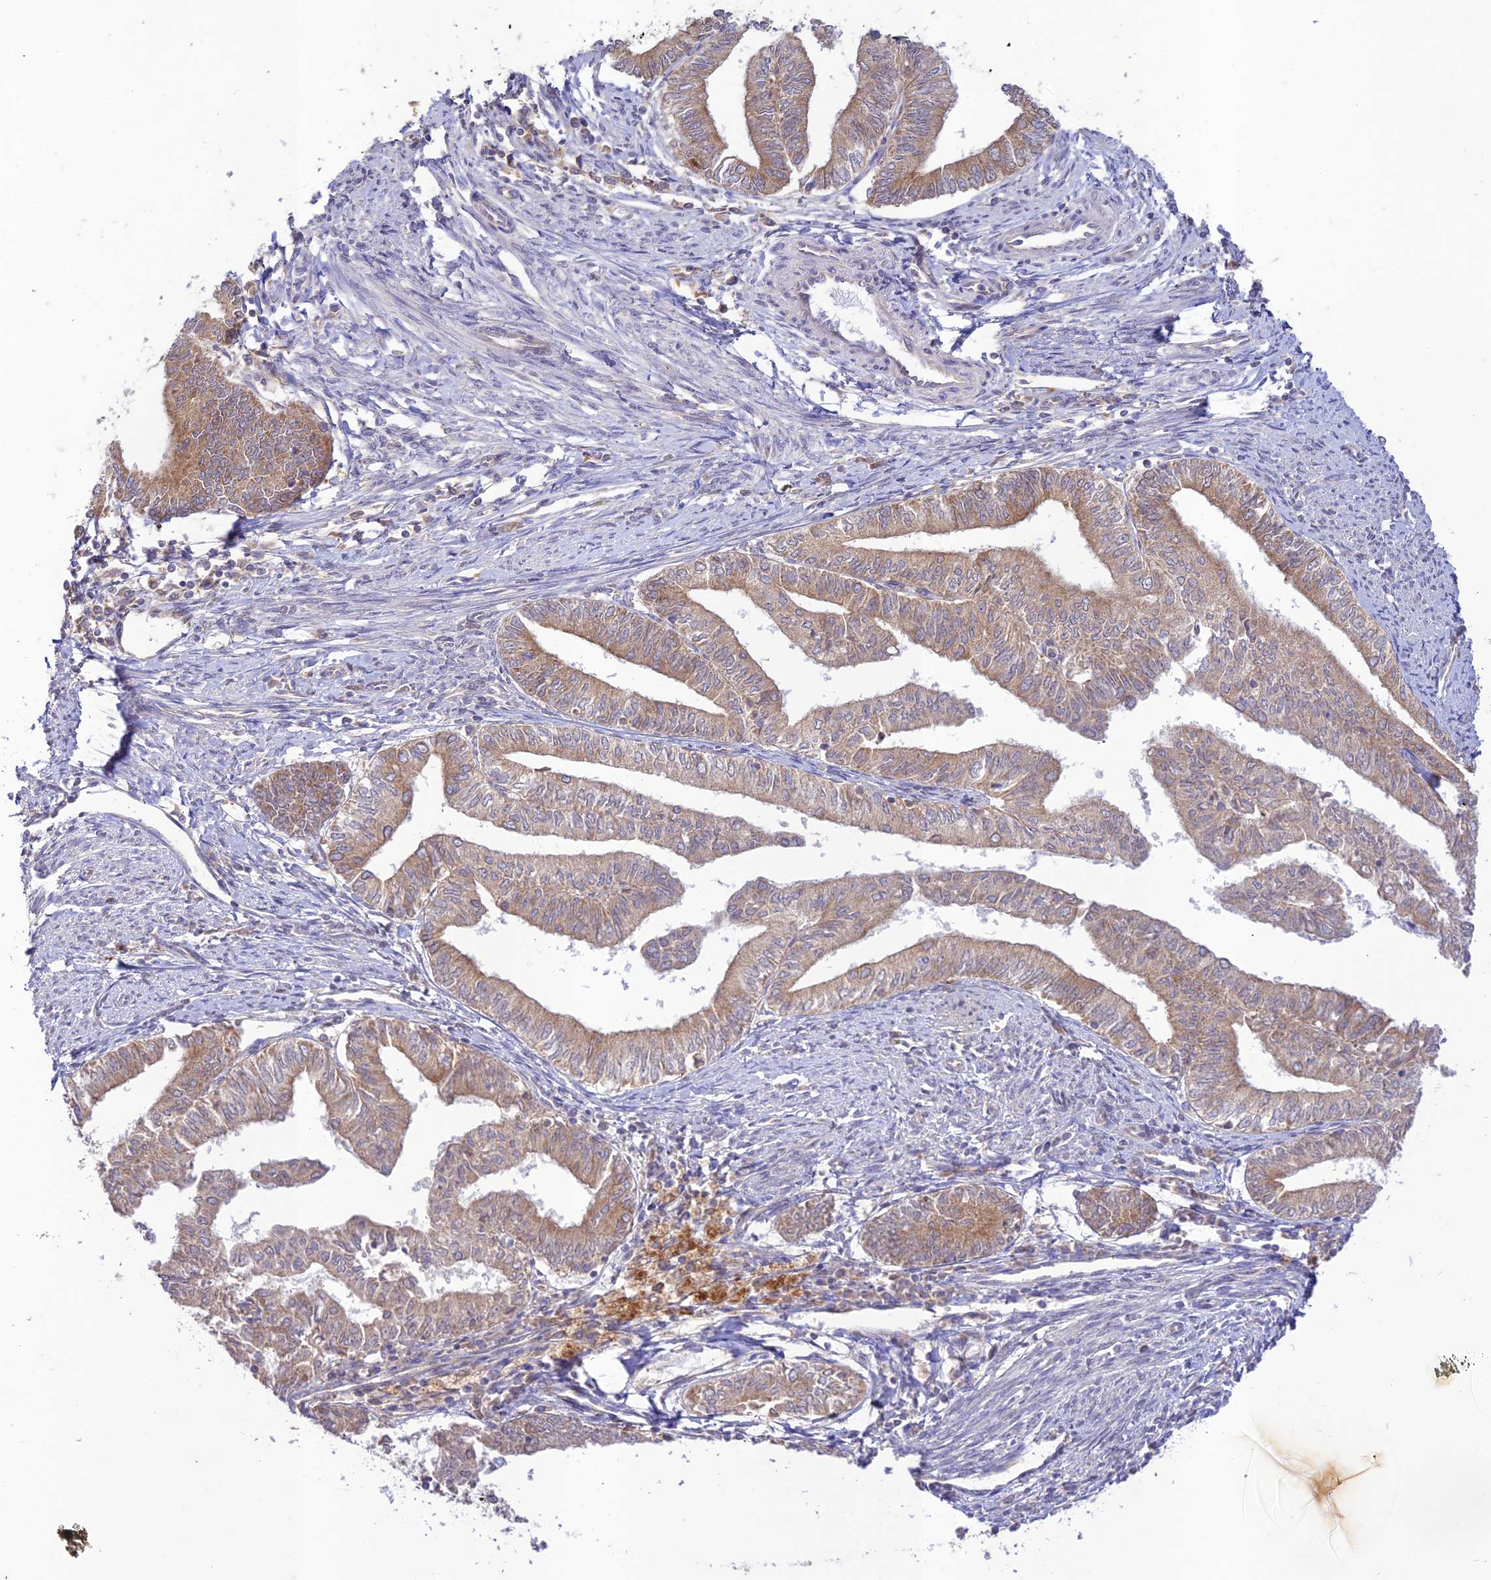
{"staining": {"intensity": "weak", "quantity": ">75%", "location": "cytoplasmic/membranous"}, "tissue": "endometrial cancer", "cell_type": "Tumor cells", "image_type": "cancer", "snomed": [{"axis": "morphology", "description": "Adenocarcinoma, NOS"}, {"axis": "topography", "description": "Endometrium"}], "caption": "Protein expression analysis of endometrial cancer (adenocarcinoma) shows weak cytoplasmic/membranous positivity in approximately >75% of tumor cells.", "gene": "TMEM259", "patient": {"sex": "female", "age": 66}}